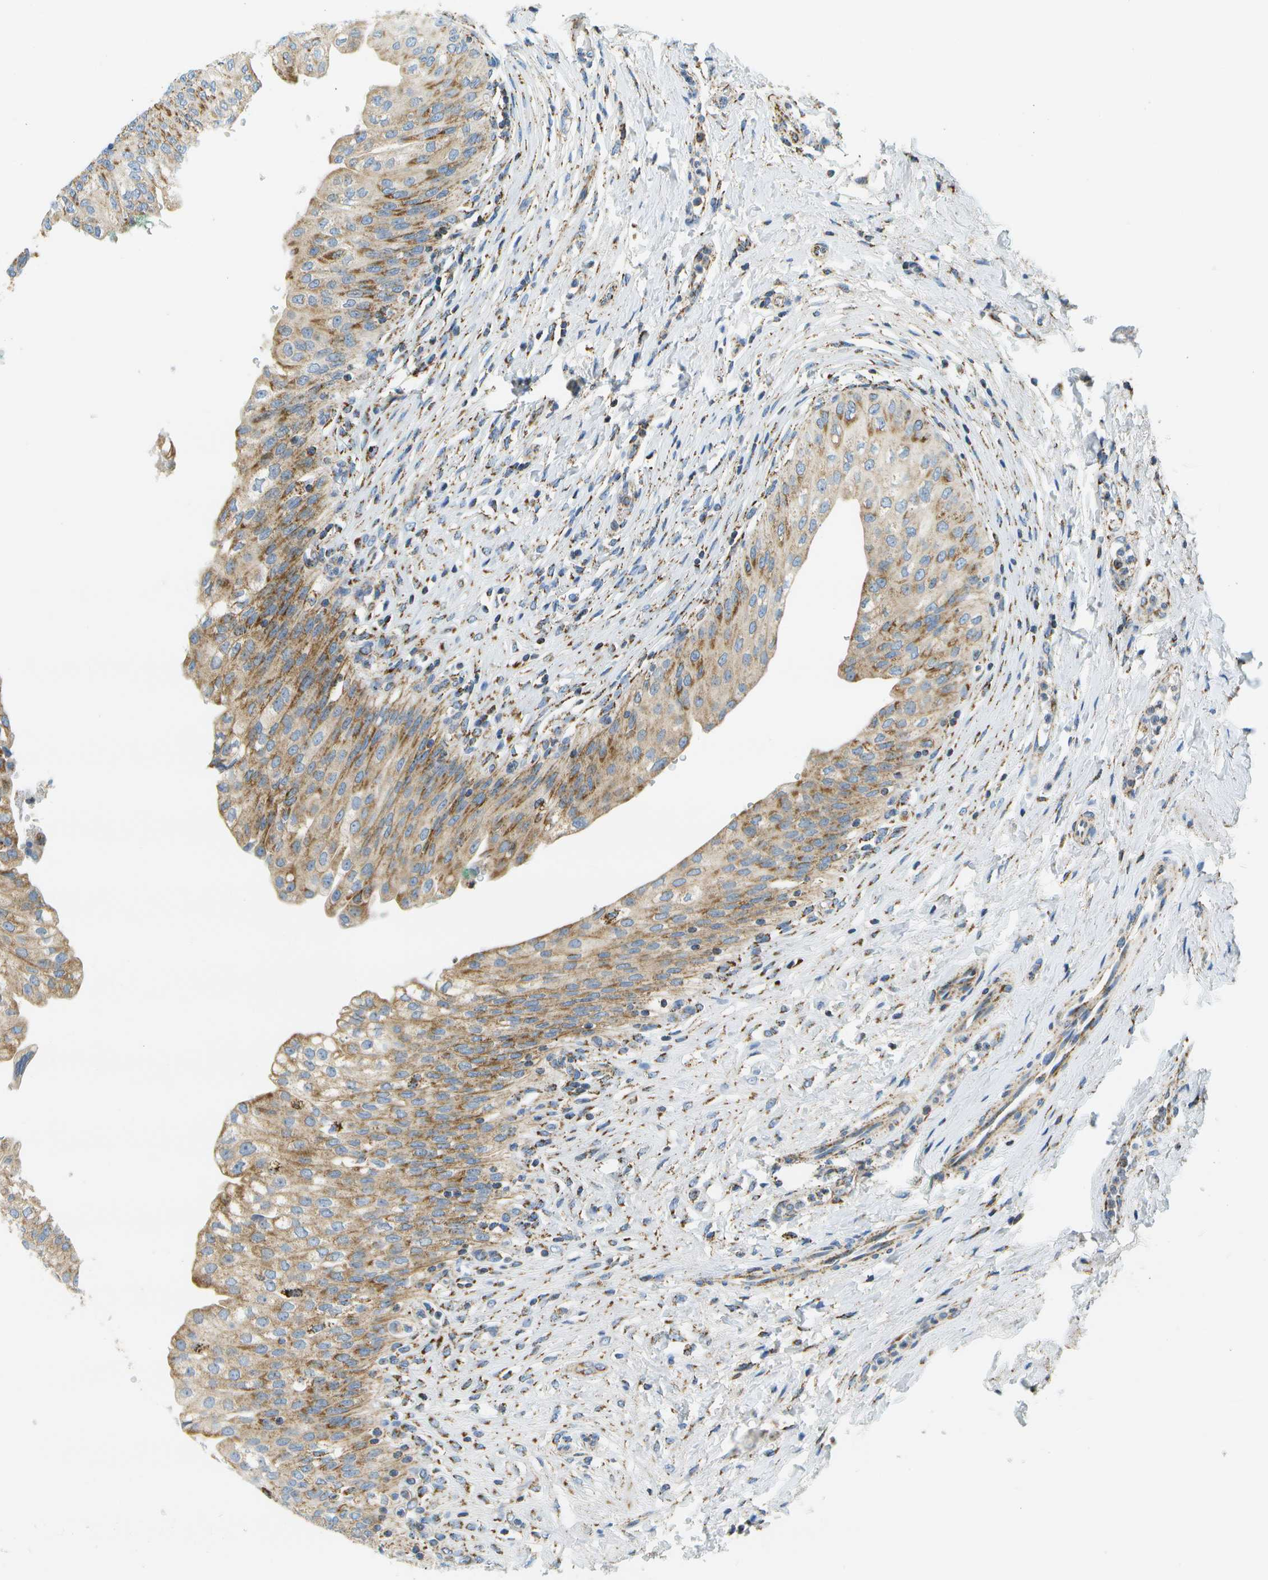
{"staining": {"intensity": "moderate", "quantity": ">75%", "location": "cytoplasmic/membranous"}, "tissue": "urinary bladder", "cell_type": "Urothelial cells", "image_type": "normal", "snomed": [{"axis": "morphology", "description": "Urothelial carcinoma, High grade"}, {"axis": "topography", "description": "Urinary bladder"}], "caption": "A high-resolution histopathology image shows immunohistochemistry staining of benign urinary bladder, which shows moderate cytoplasmic/membranous expression in approximately >75% of urothelial cells. (Brightfield microscopy of DAB IHC at high magnification).", "gene": "HLCS", "patient": {"sex": "male", "age": 46}}